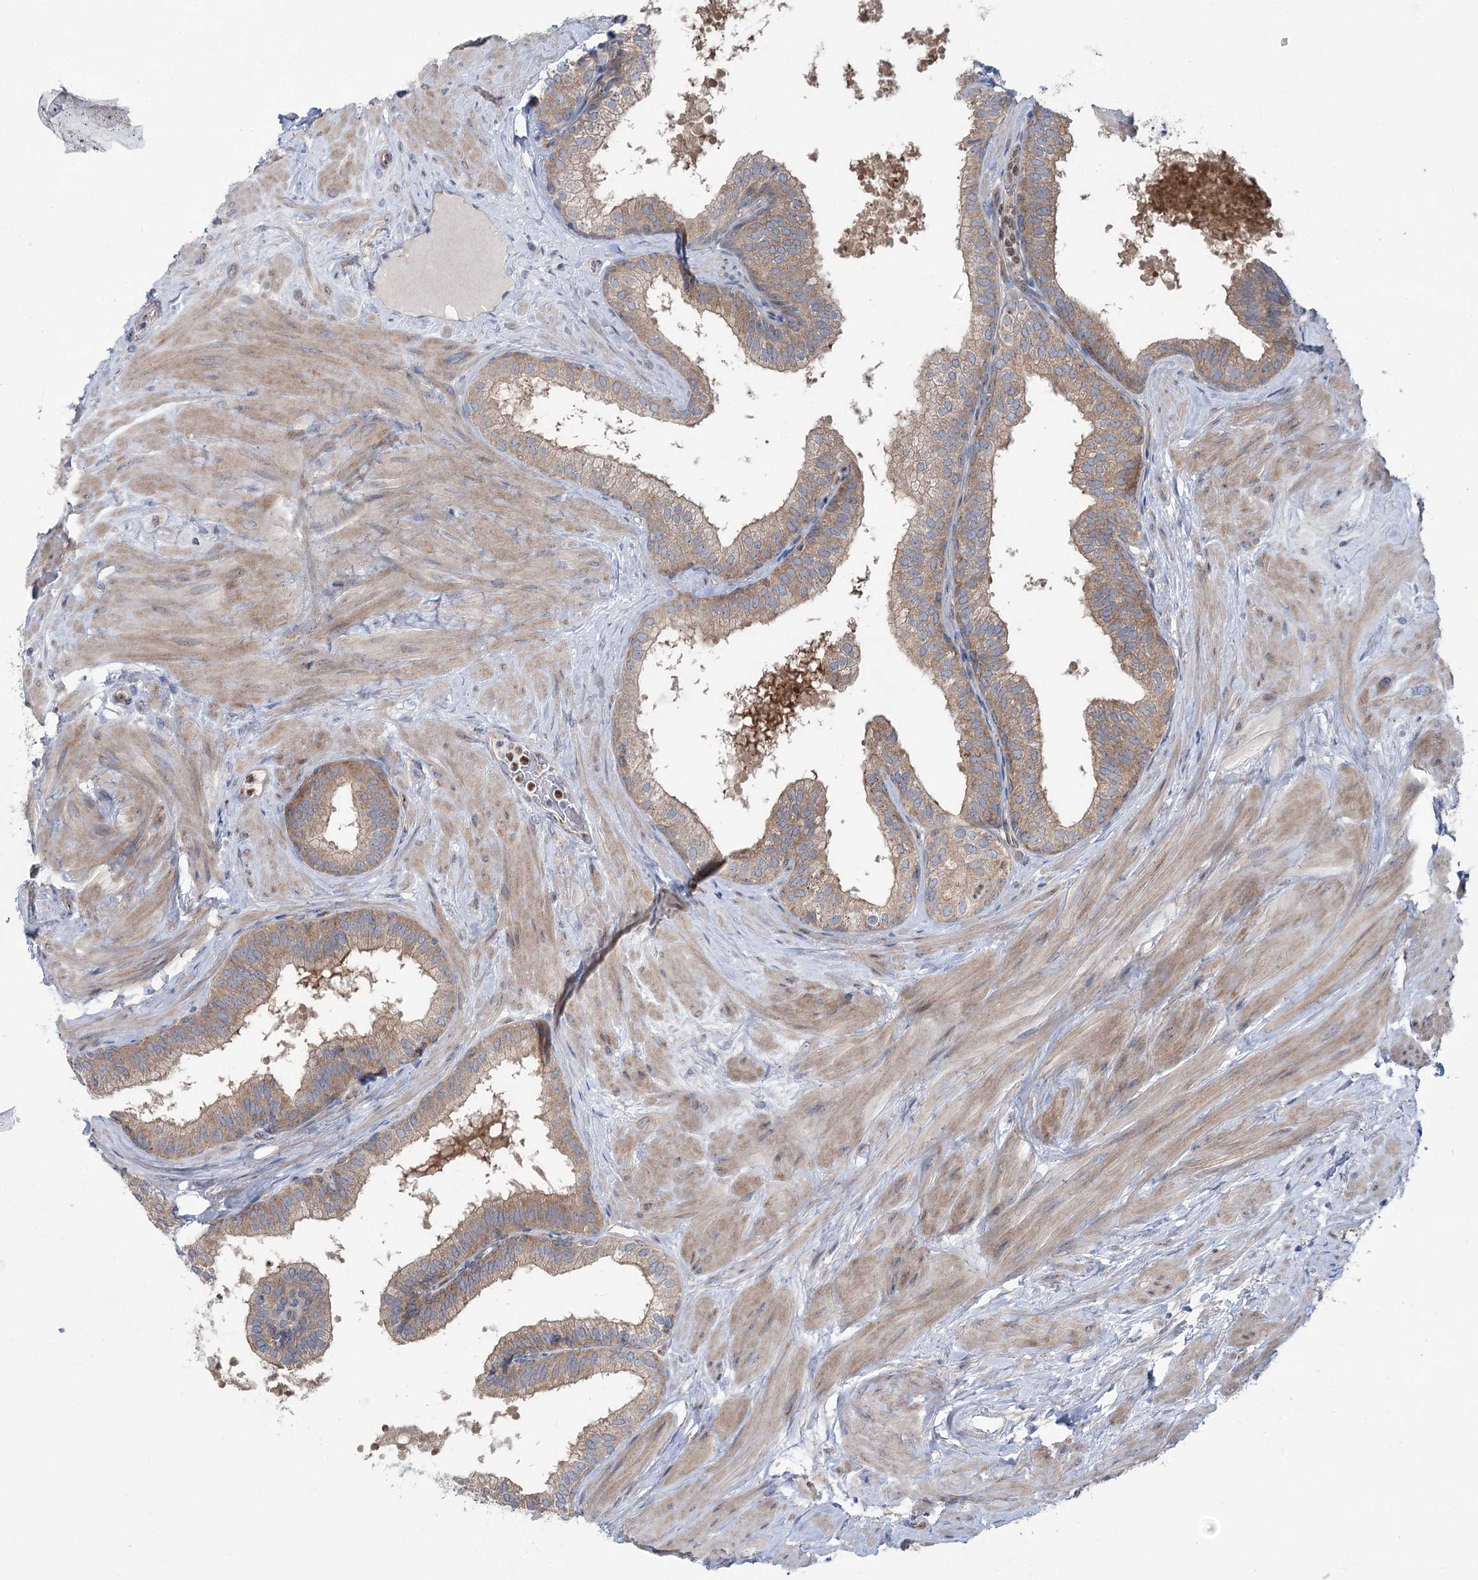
{"staining": {"intensity": "moderate", "quantity": ">75%", "location": "cytoplasmic/membranous"}, "tissue": "prostate", "cell_type": "Glandular cells", "image_type": "normal", "snomed": [{"axis": "morphology", "description": "Normal tissue, NOS"}, {"axis": "topography", "description": "Prostate"}], "caption": "The histopathology image reveals staining of normal prostate, revealing moderate cytoplasmic/membranous protein staining (brown color) within glandular cells.", "gene": "SCN11A", "patient": {"sex": "male", "age": 60}}